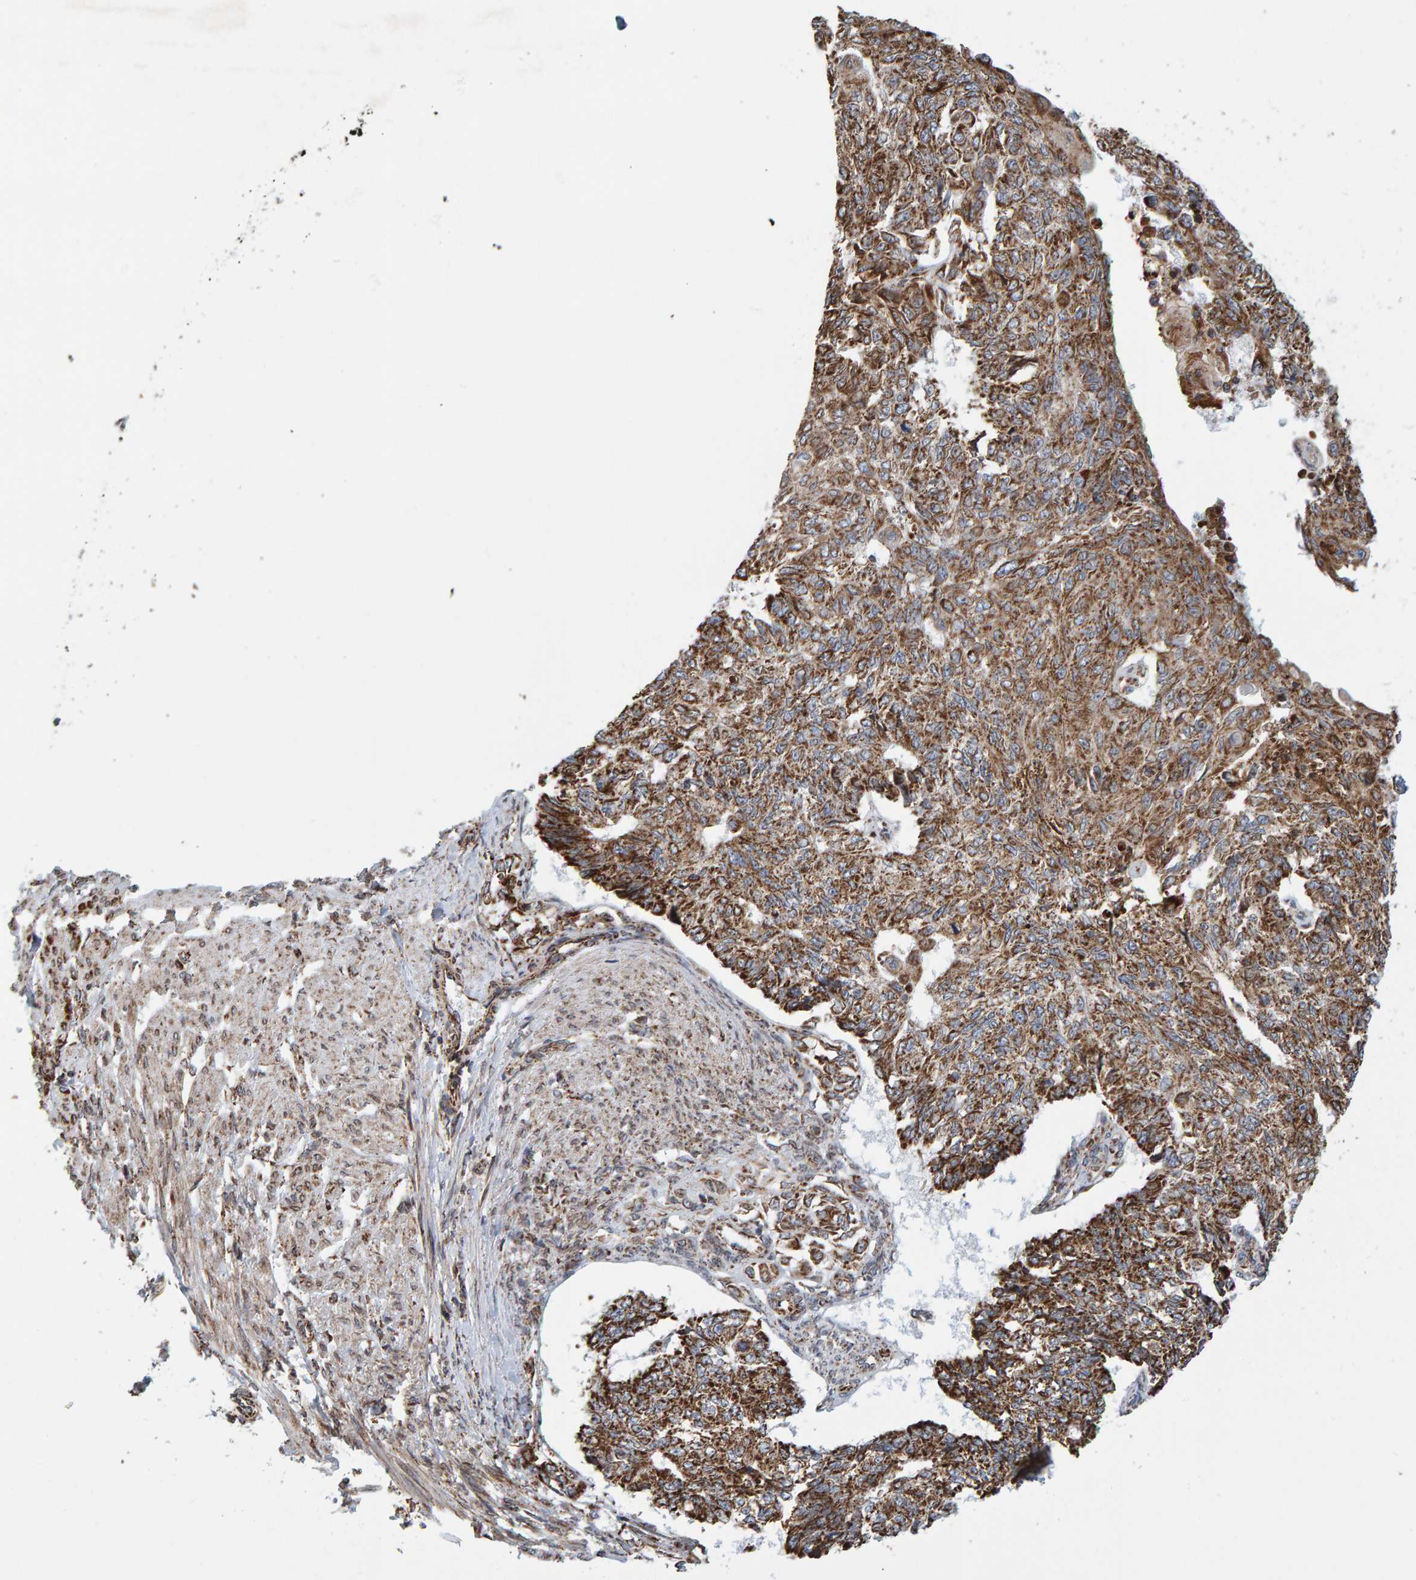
{"staining": {"intensity": "moderate", "quantity": ">75%", "location": "cytoplasmic/membranous"}, "tissue": "endometrial cancer", "cell_type": "Tumor cells", "image_type": "cancer", "snomed": [{"axis": "morphology", "description": "Adenocarcinoma, NOS"}, {"axis": "topography", "description": "Endometrium"}], "caption": "Brown immunohistochemical staining in human endometrial adenocarcinoma exhibits moderate cytoplasmic/membranous positivity in approximately >75% of tumor cells.", "gene": "MRPL45", "patient": {"sex": "female", "age": 32}}